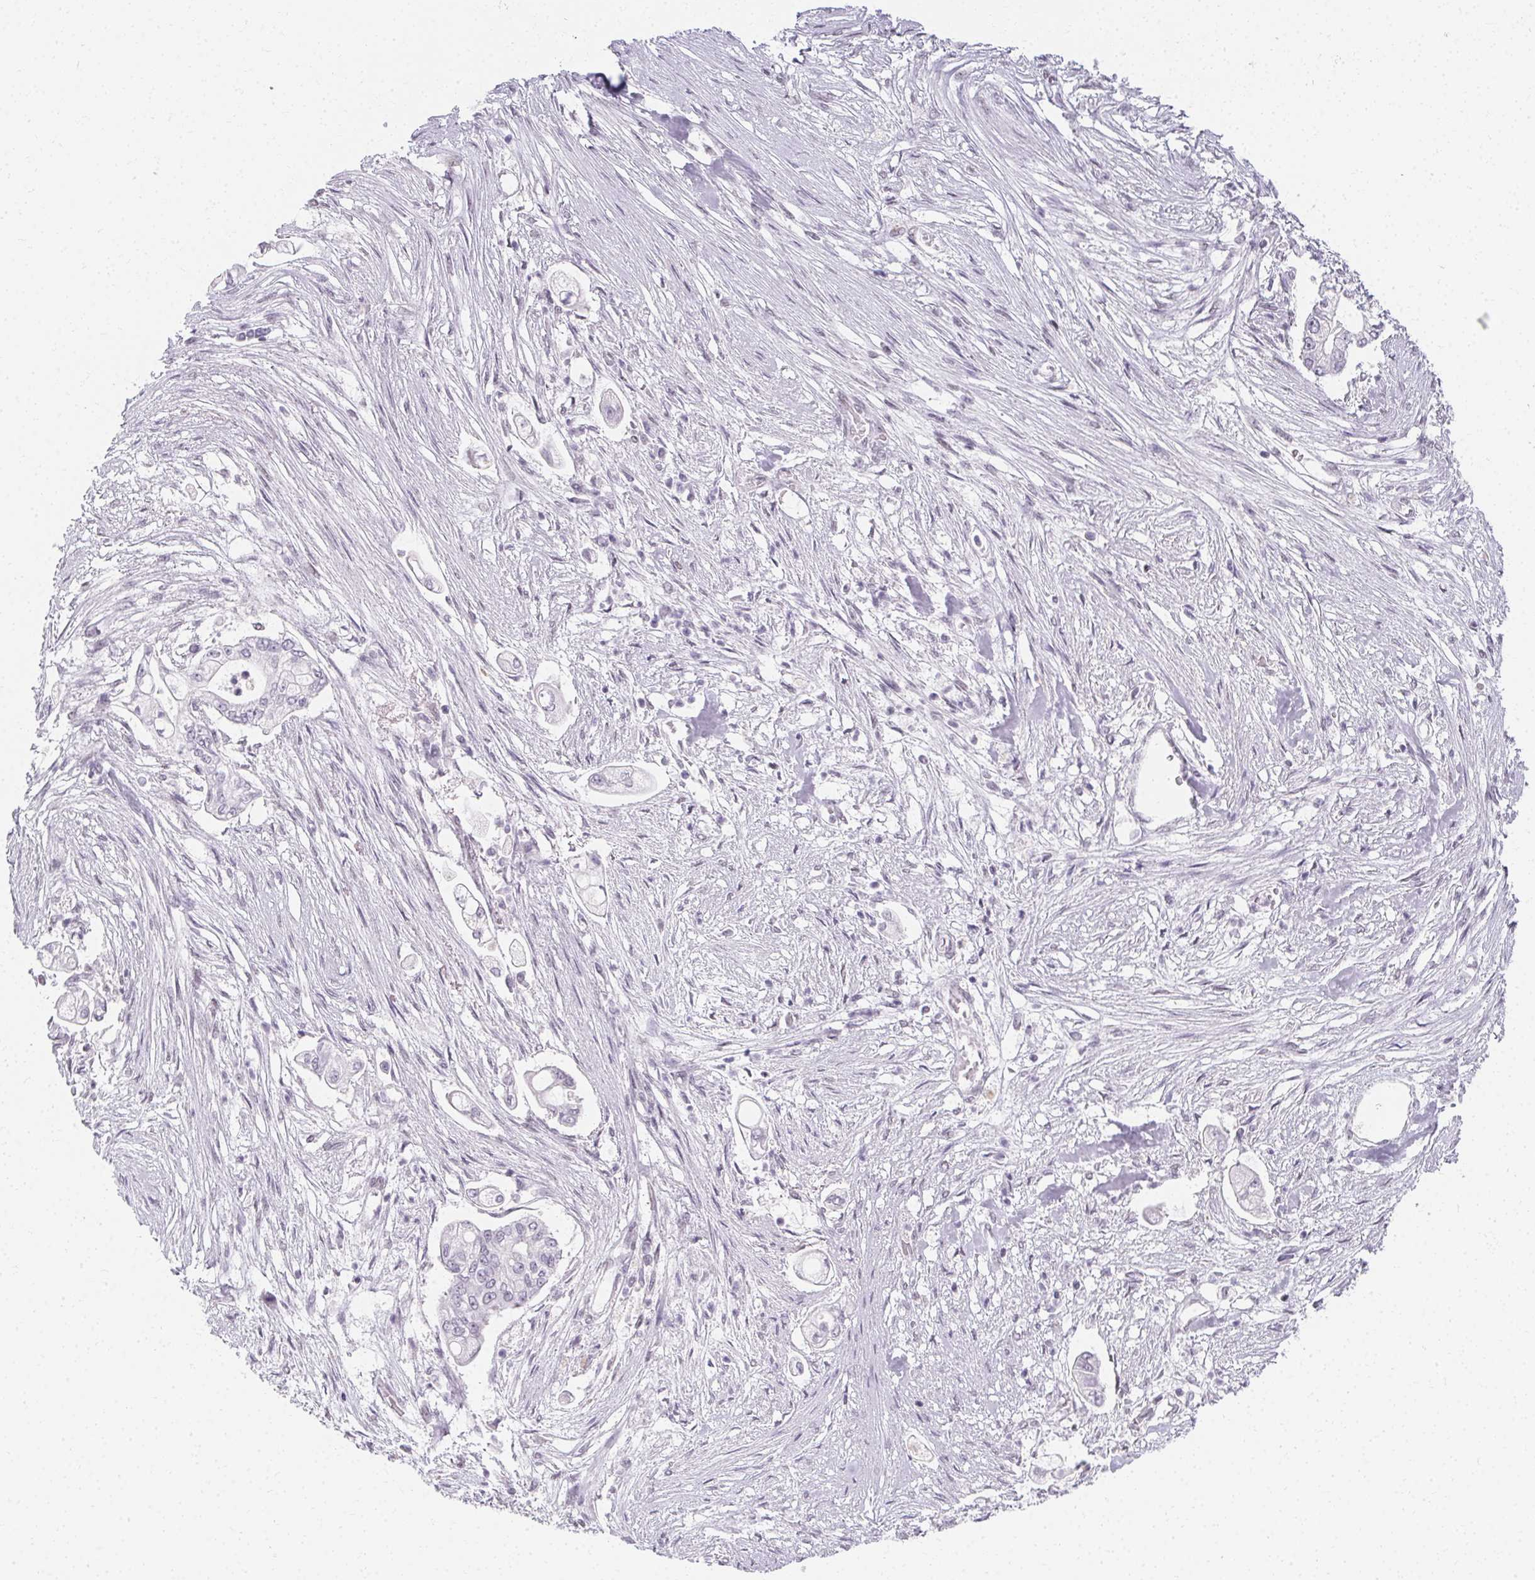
{"staining": {"intensity": "negative", "quantity": "none", "location": "none"}, "tissue": "pancreatic cancer", "cell_type": "Tumor cells", "image_type": "cancer", "snomed": [{"axis": "morphology", "description": "Adenocarcinoma, NOS"}, {"axis": "topography", "description": "Pancreas"}], "caption": "Immunohistochemical staining of human pancreatic adenocarcinoma reveals no significant staining in tumor cells.", "gene": "SYNPR", "patient": {"sex": "female", "age": 69}}